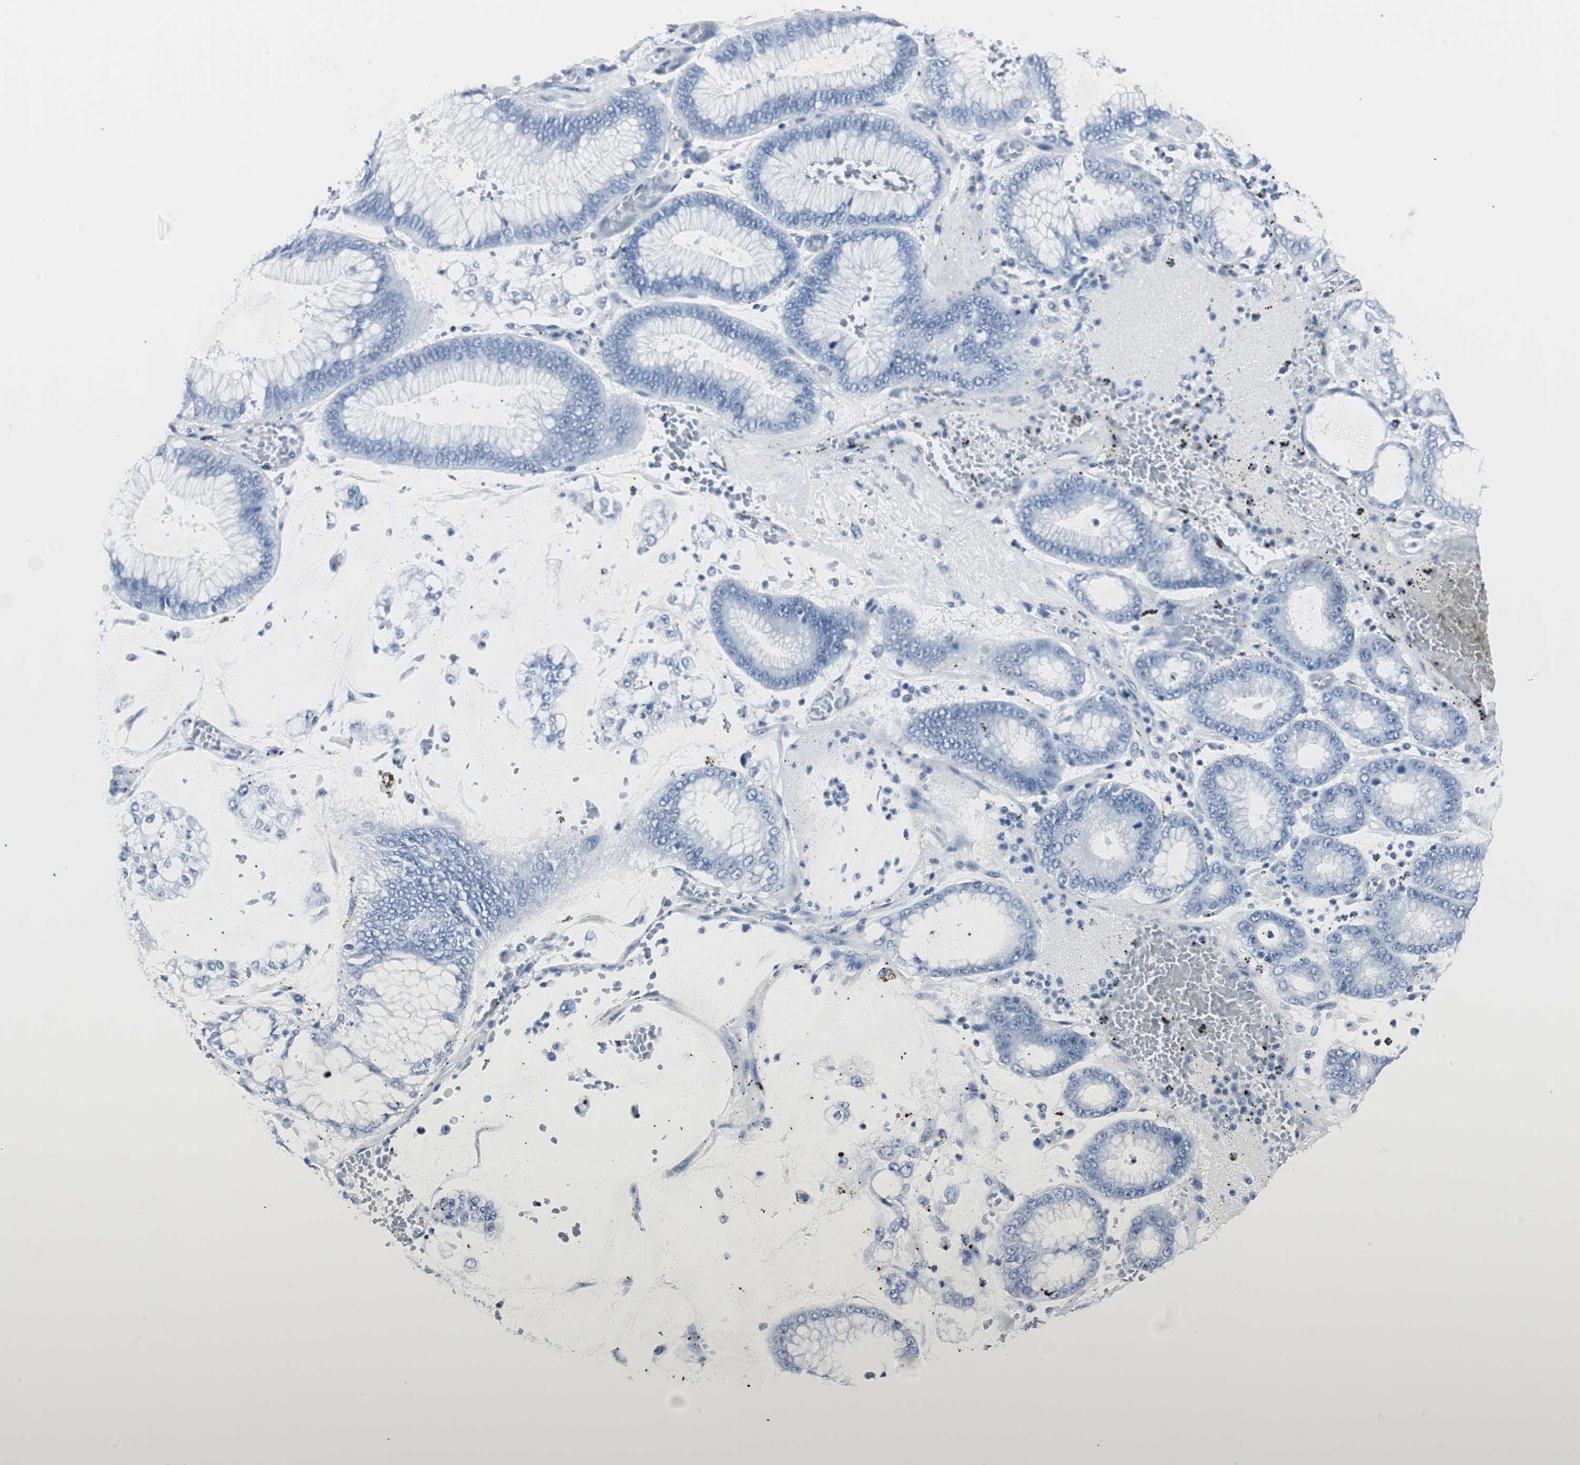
{"staining": {"intensity": "negative", "quantity": "none", "location": "none"}, "tissue": "stomach cancer", "cell_type": "Tumor cells", "image_type": "cancer", "snomed": [{"axis": "morphology", "description": "Normal tissue, NOS"}, {"axis": "morphology", "description": "Adenocarcinoma, NOS"}, {"axis": "topography", "description": "Stomach, upper"}, {"axis": "topography", "description": "Stomach"}], "caption": "Tumor cells are negative for protein expression in human stomach cancer (adenocarcinoma).", "gene": "GAP43", "patient": {"sex": "male", "age": 76}}